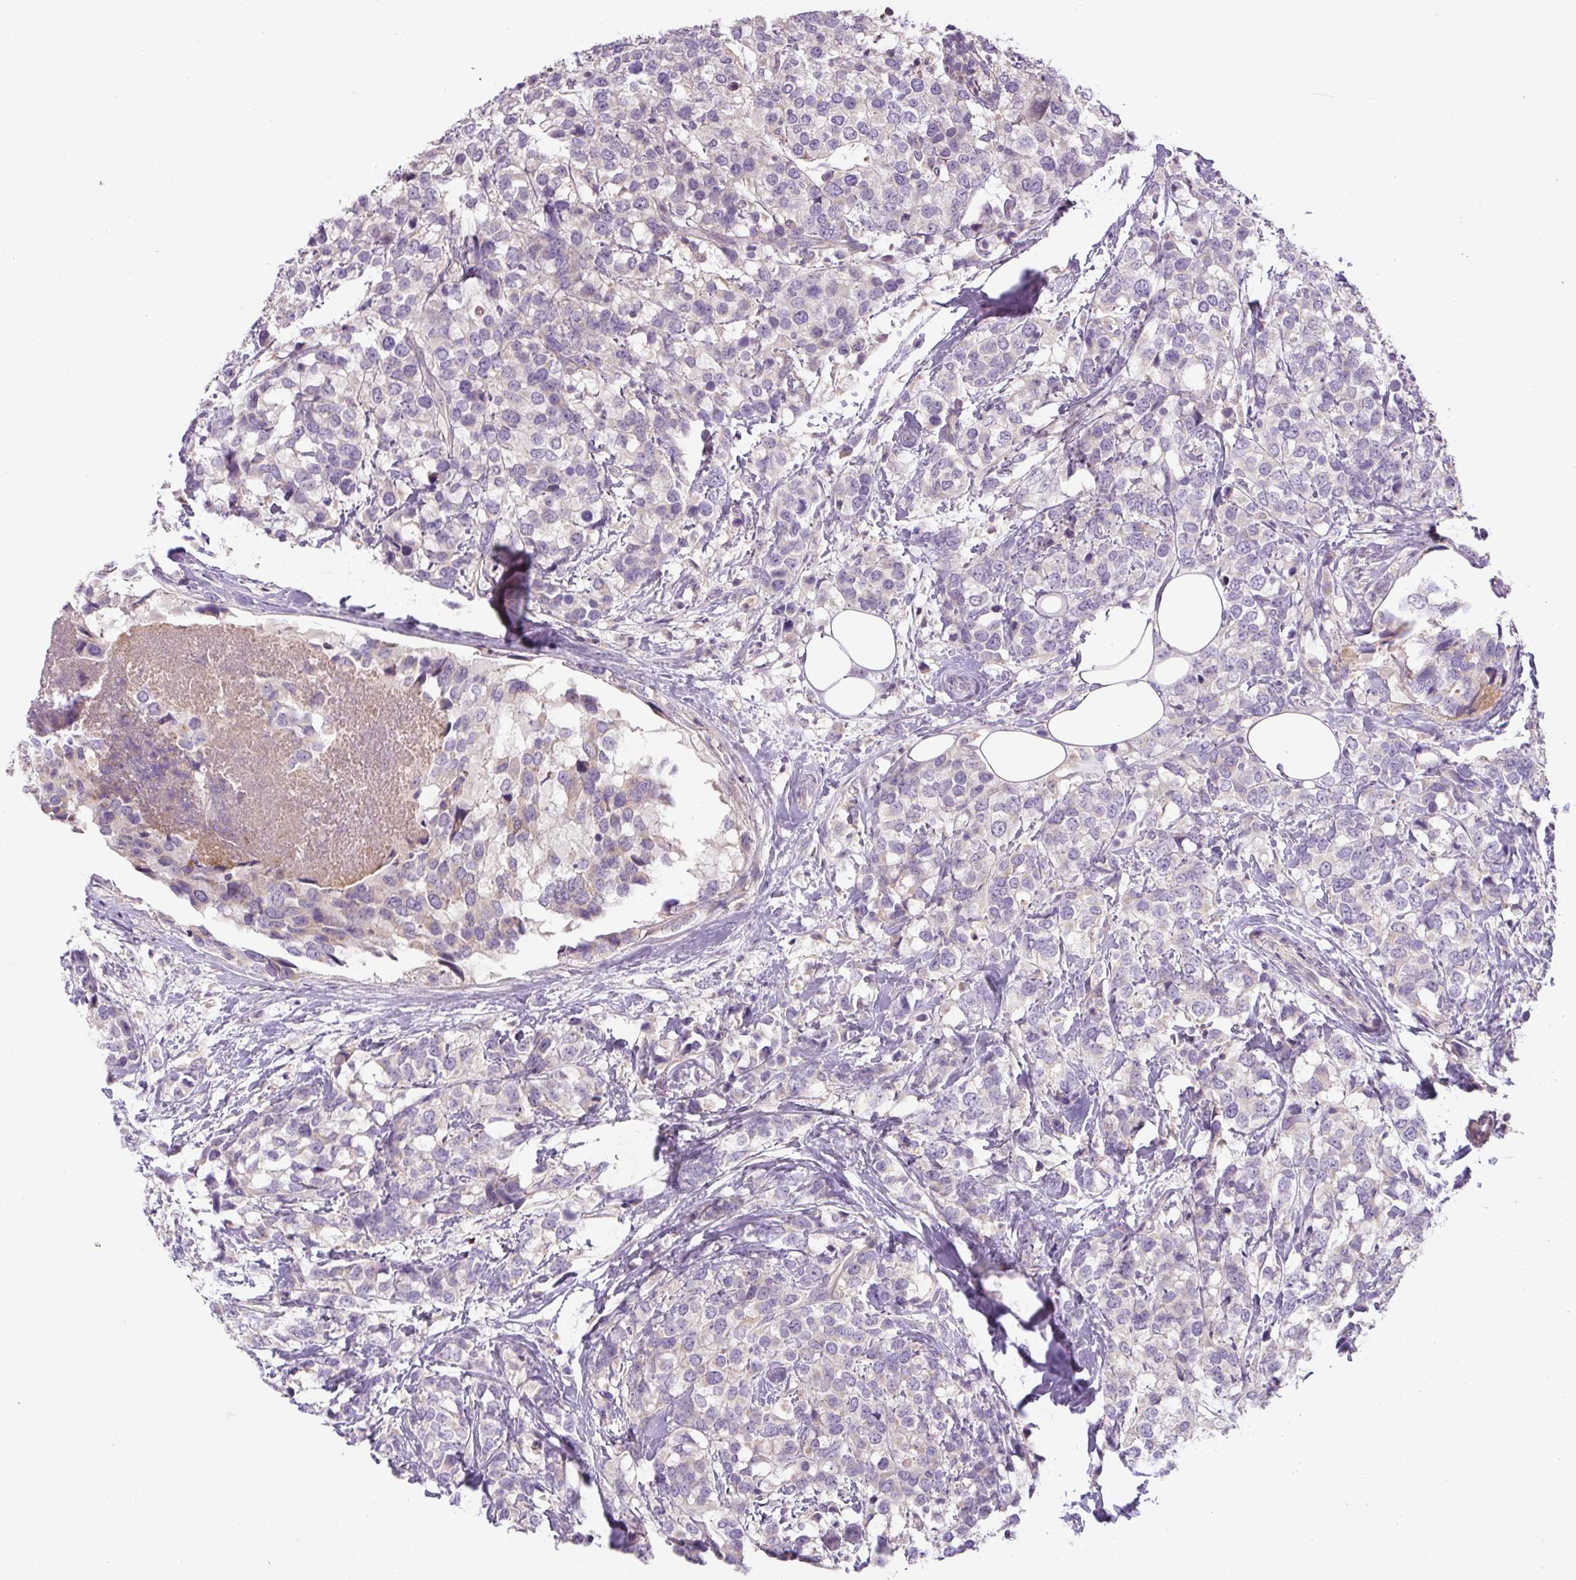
{"staining": {"intensity": "negative", "quantity": "none", "location": "none"}, "tissue": "breast cancer", "cell_type": "Tumor cells", "image_type": "cancer", "snomed": [{"axis": "morphology", "description": "Lobular carcinoma"}, {"axis": "topography", "description": "Breast"}], "caption": "Photomicrograph shows no protein staining in tumor cells of breast cancer tissue. The staining was performed using DAB to visualize the protein expression in brown, while the nuclei were stained in blue with hematoxylin (Magnification: 20x).", "gene": "UBL3", "patient": {"sex": "female", "age": 59}}